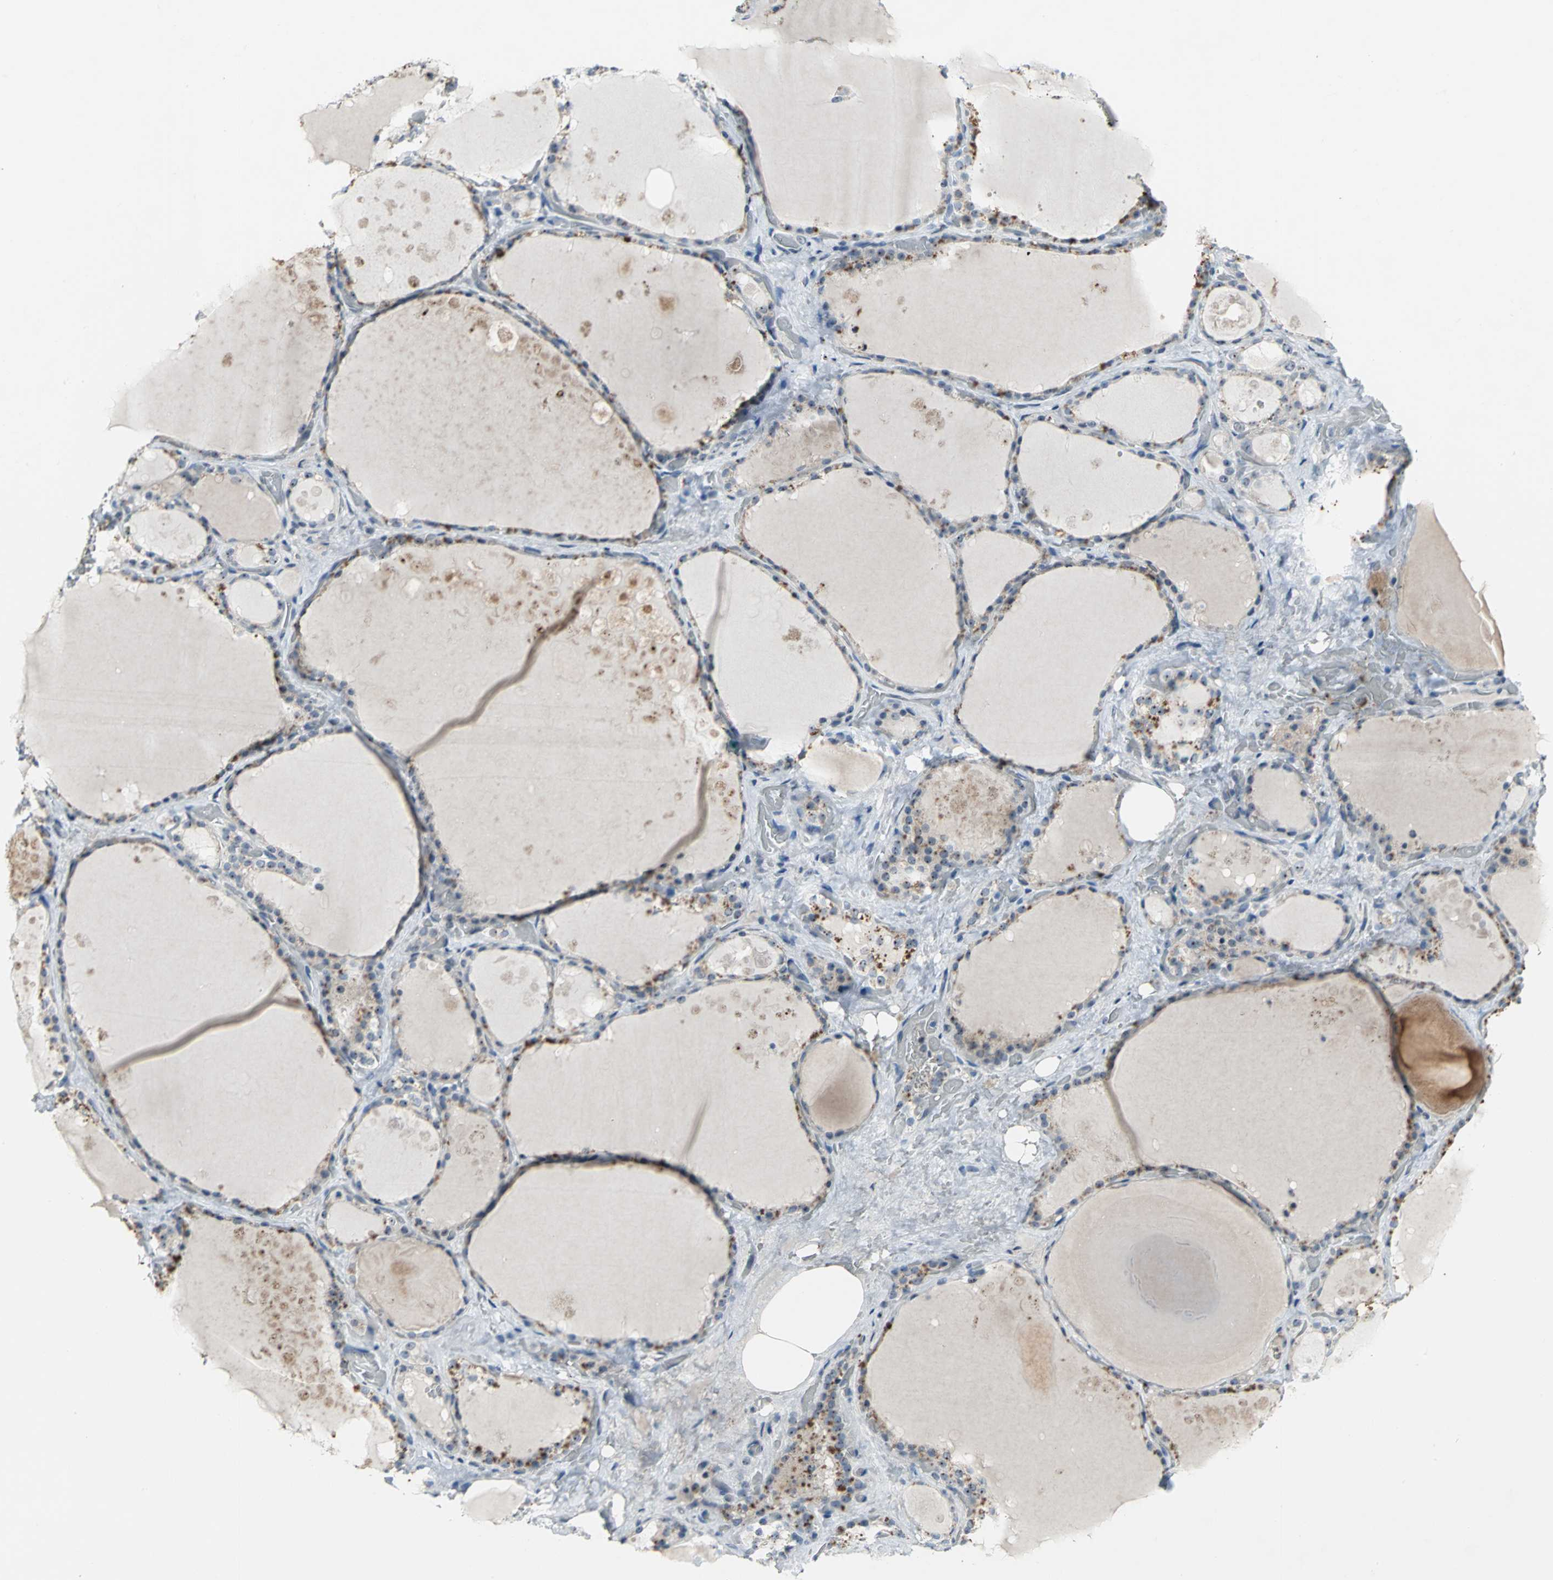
{"staining": {"intensity": "moderate", "quantity": "25%-75%", "location": "nuclear"}, "tissue": "thyroid gland", "cell_type": "Glandular cells", "image_type": "normal", "snomed": [{"axis": "morphology", "description": "Normal tissue, NOS"}, {"axis": "topography", "description": "Thyroid gland"}], "caption": "Moderate nuclear staining for a protein is identified in about 25%-75% of glandular cells of benign thyroid gland using immunohistochemistry.", "gene": "MYBBP1A", "patient": {"sex": "male", "age": 61}}